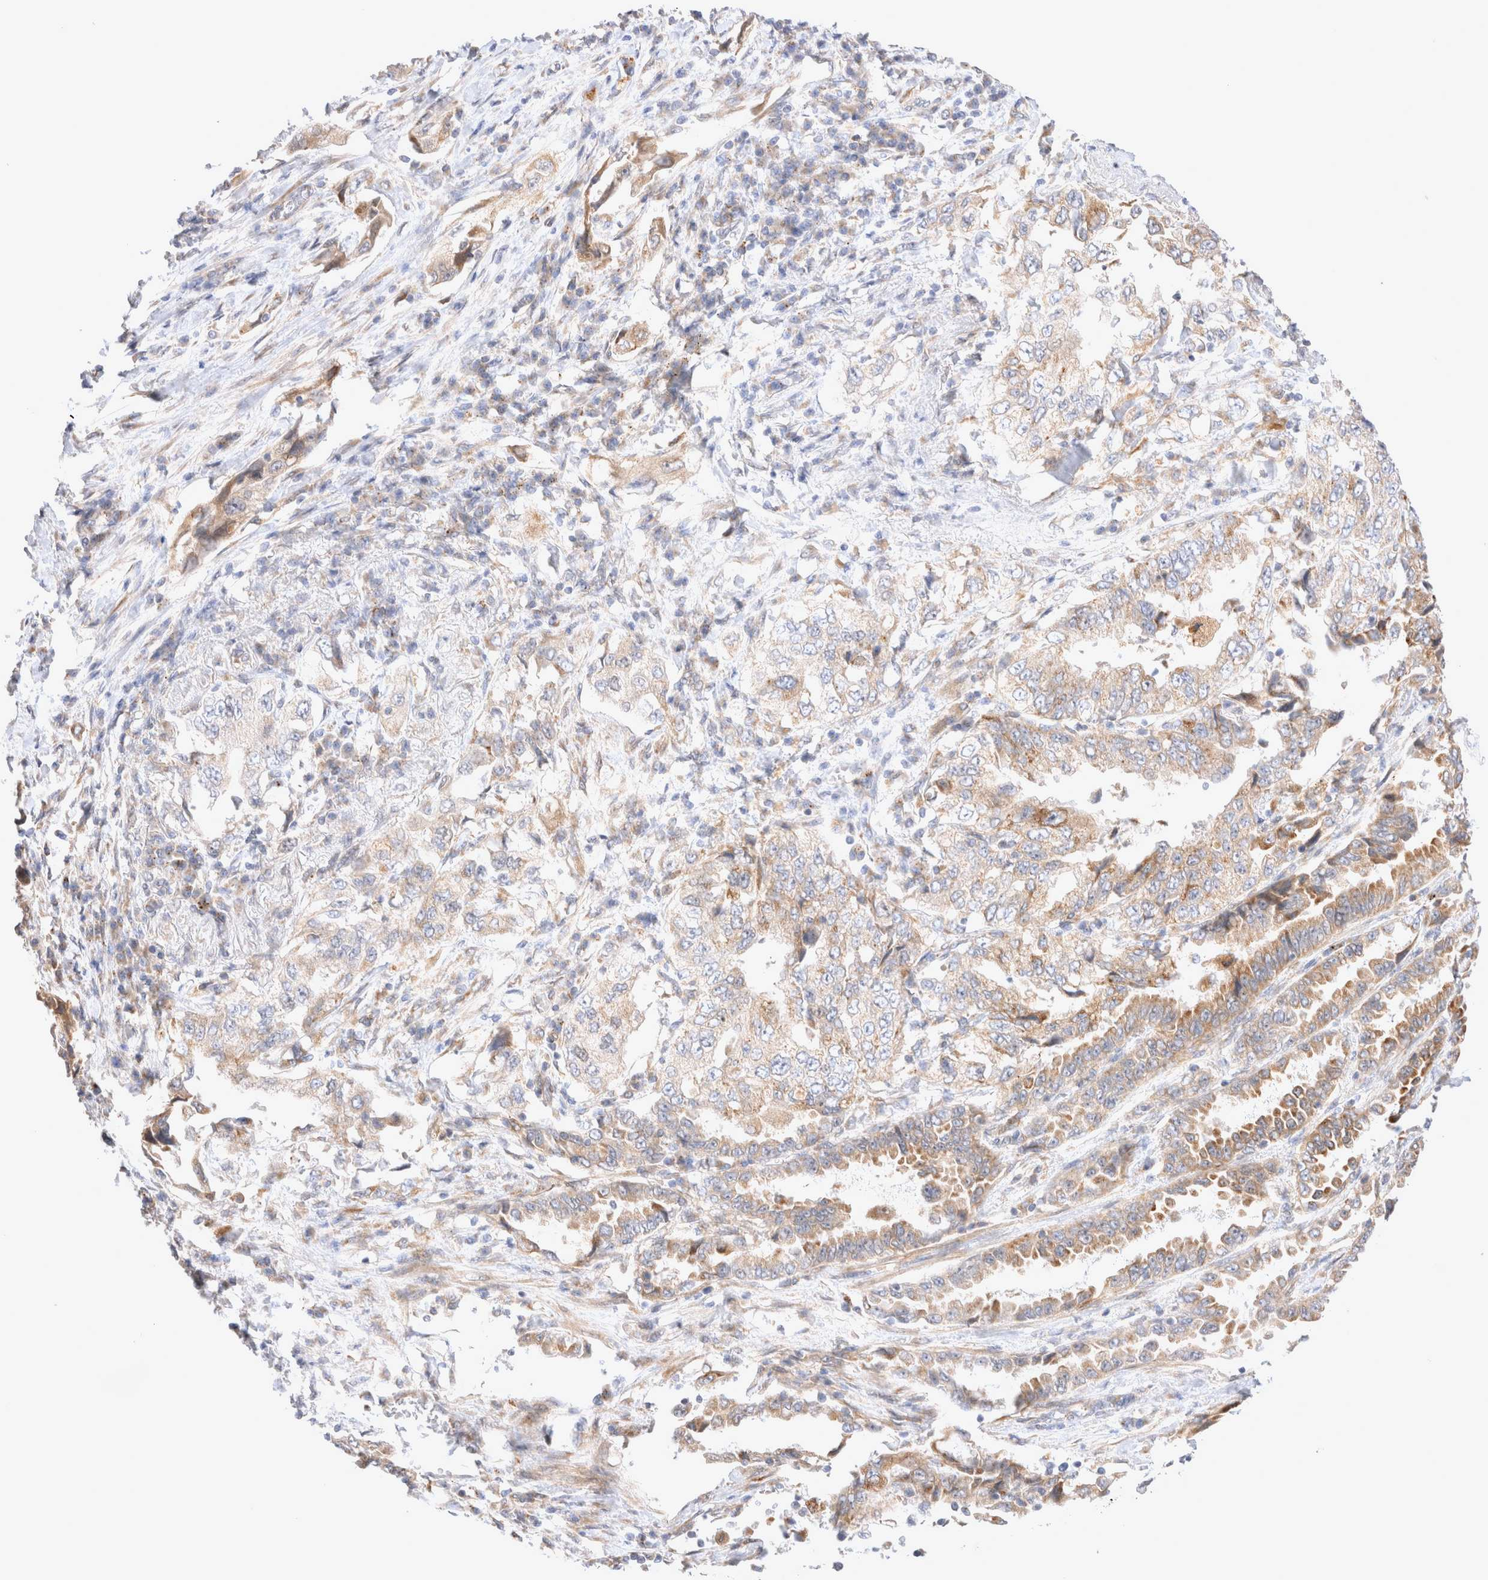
{"staining": {"intensity": "moderate", "quantity": "25%-75%", "location": "cytoplasmic/membranous"}, "tissue": "lung cancer", "cell_type": "Tumor cells", "image_type": "cancer", "snomed": [{"axis": "morphology", "description": "Adenocarcinoma, NOS"}, {"axis": "topography", "description": "Lung"}], "caption": "Immunohistochemistry (IHC) of lung cancer (adenocarcinoma) reveals medium levels of moderate cytoplasmic/membranous expression in about 25%-75% of tumor cells.", "gene": "NPC1", "patient": {"sex": "female", "age": 51}}